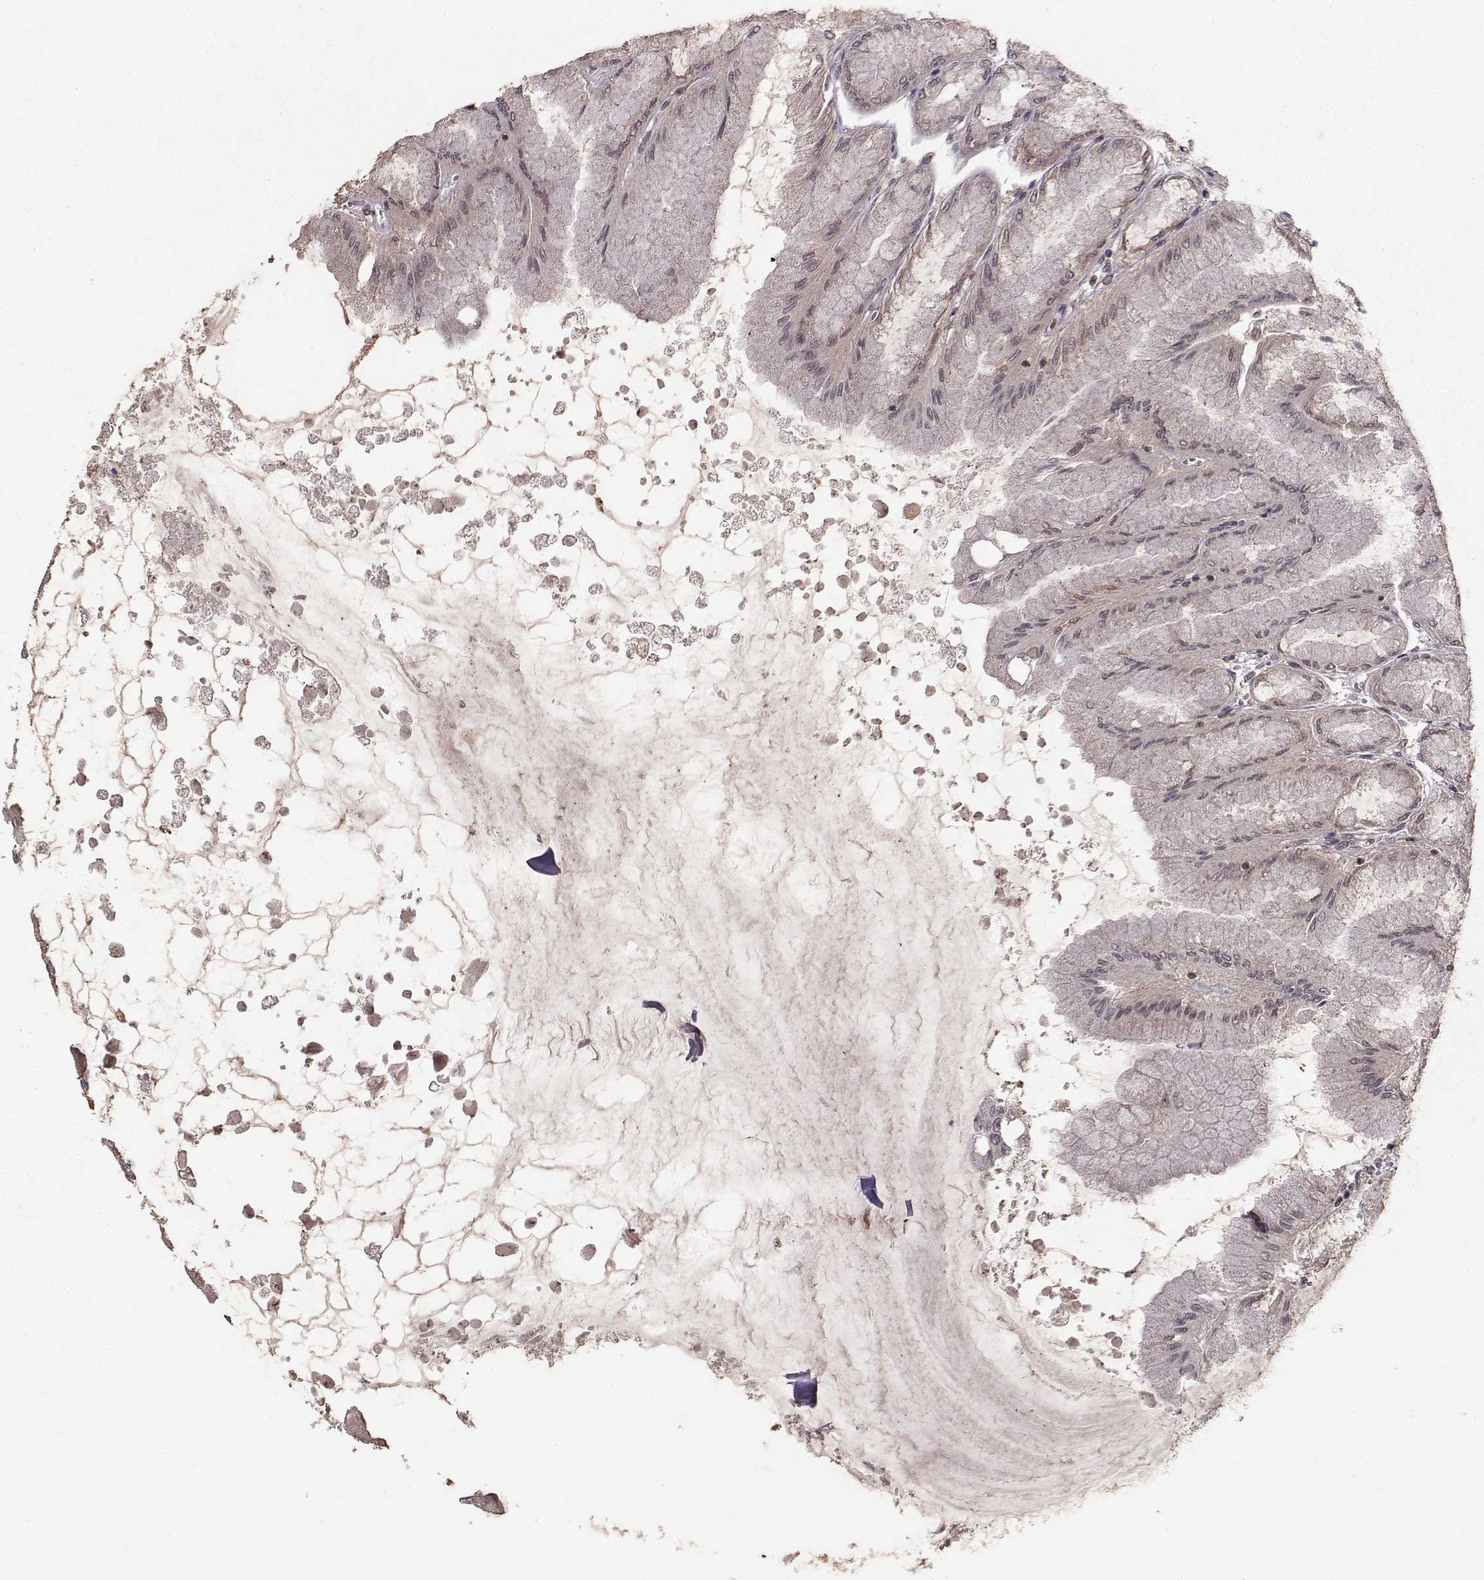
{"staining": {"intensity": "moderate", "quantity": "<25%", "location": "cytoplasmic/membranous"}, "tissue": "stomach", "cell_type": "Glandular cells", "image_type": "normal", "snomed": [{"axis": "morphology", "description": "Normal tissue, NOS"}, {"axis": "topography", "description": "Stomach, upper"}], "caption": "IHC (DAB (3,3'-diaminobenzidine)) staining of normal human stomach reveals moderate cytoplasmic/membranous protein staining in about <25% of glandular cells.", "gene": "PPP2R2A", "patient": {"sex": "male", "age": 60}}